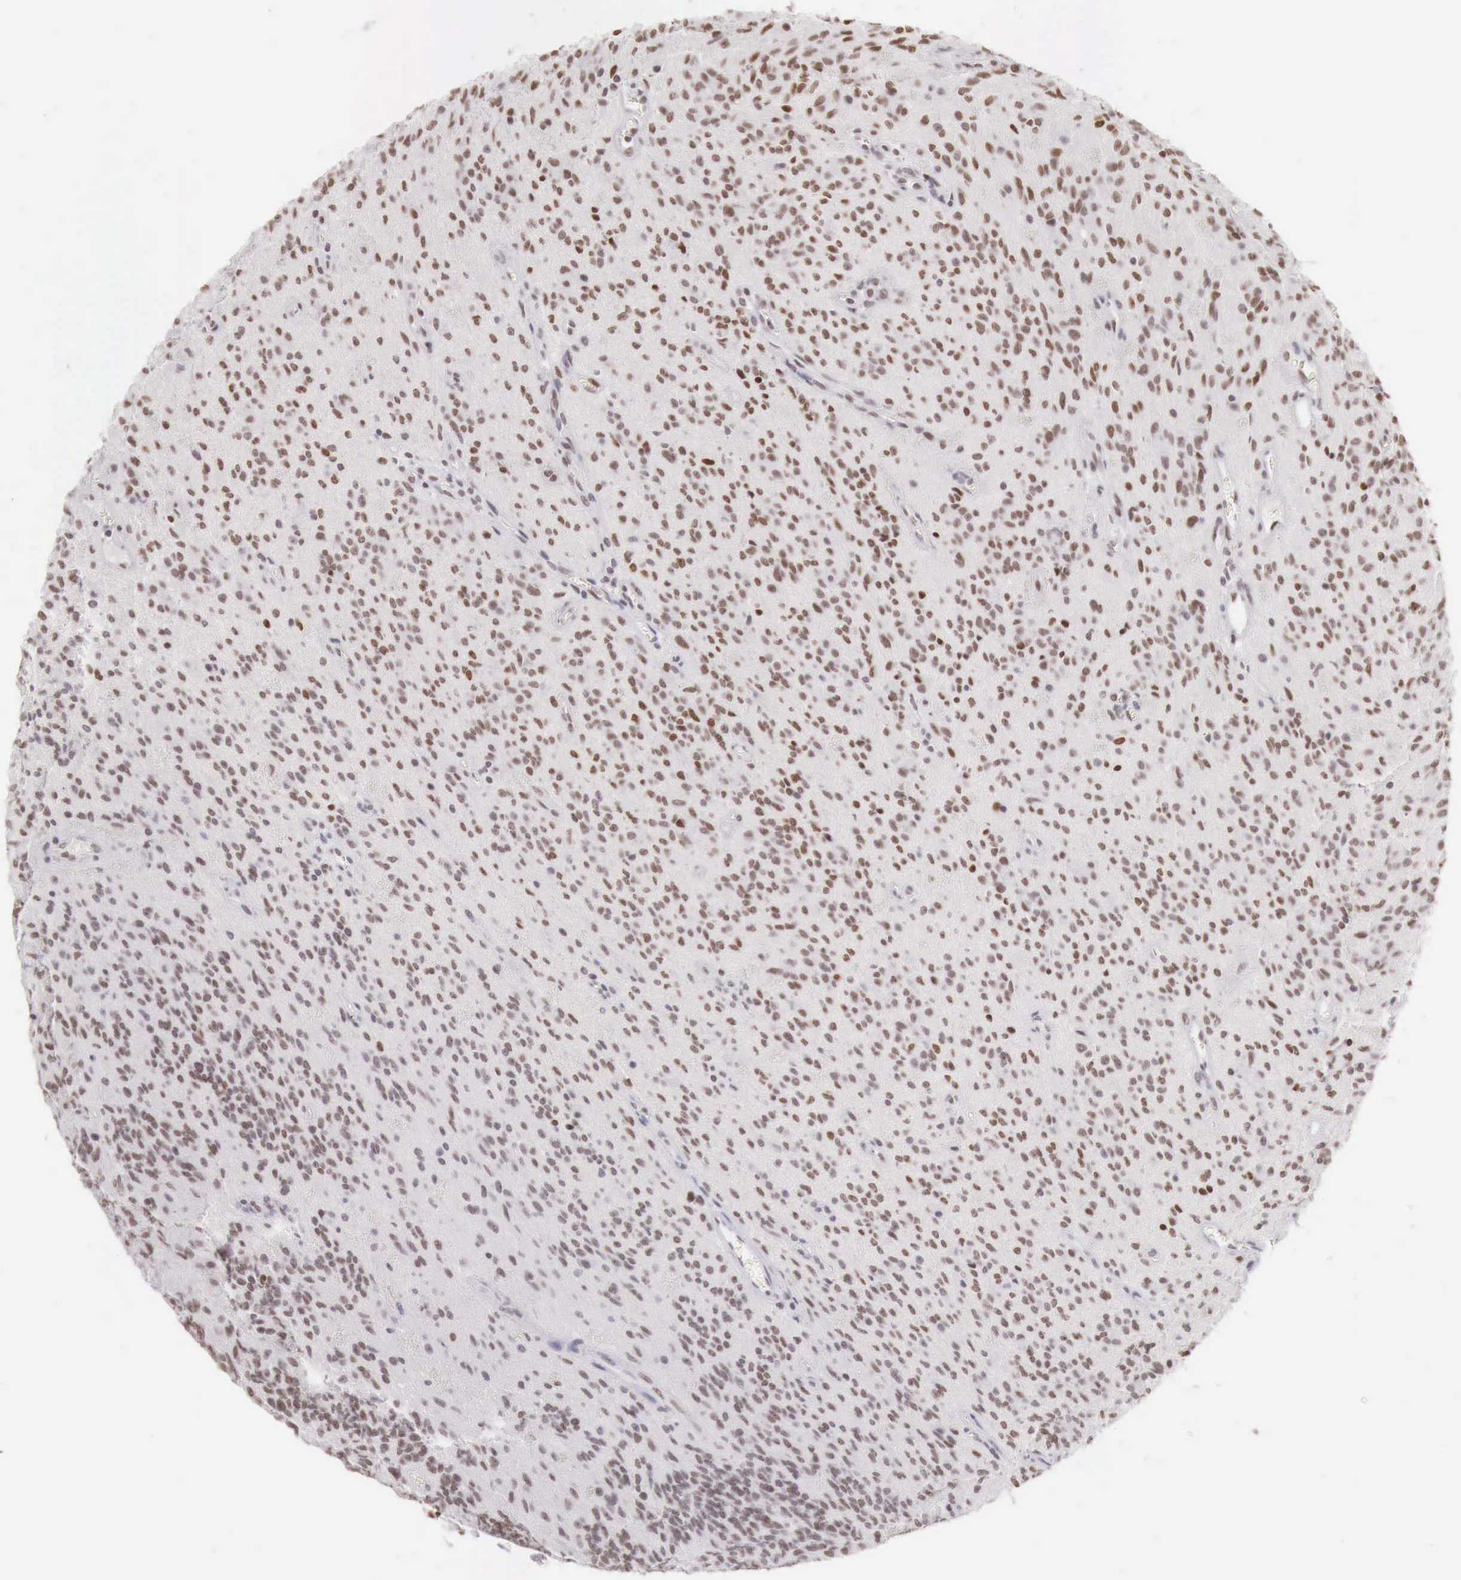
{"staining": {"intensity": "moderate", "quantity": "25%-75%", "location": "nuclear"}, "tissue": "glioma", "cell_type": "Tumor cells", "image_type": "cancer", "snomed": [{"axis": "morphology", "description": "Glioma, malignant, Low grade"}, {"axis": "topography", "description": "Brain"}], "caption": "A micrograph showing moderate nuclear expression in about 25%-75% of tumor cells in malignant glioma (low-grade), as visualized by brown immunohistochemical staining.", "gene": "PHF14", "patient": {"sex": "female", "age": 15}}